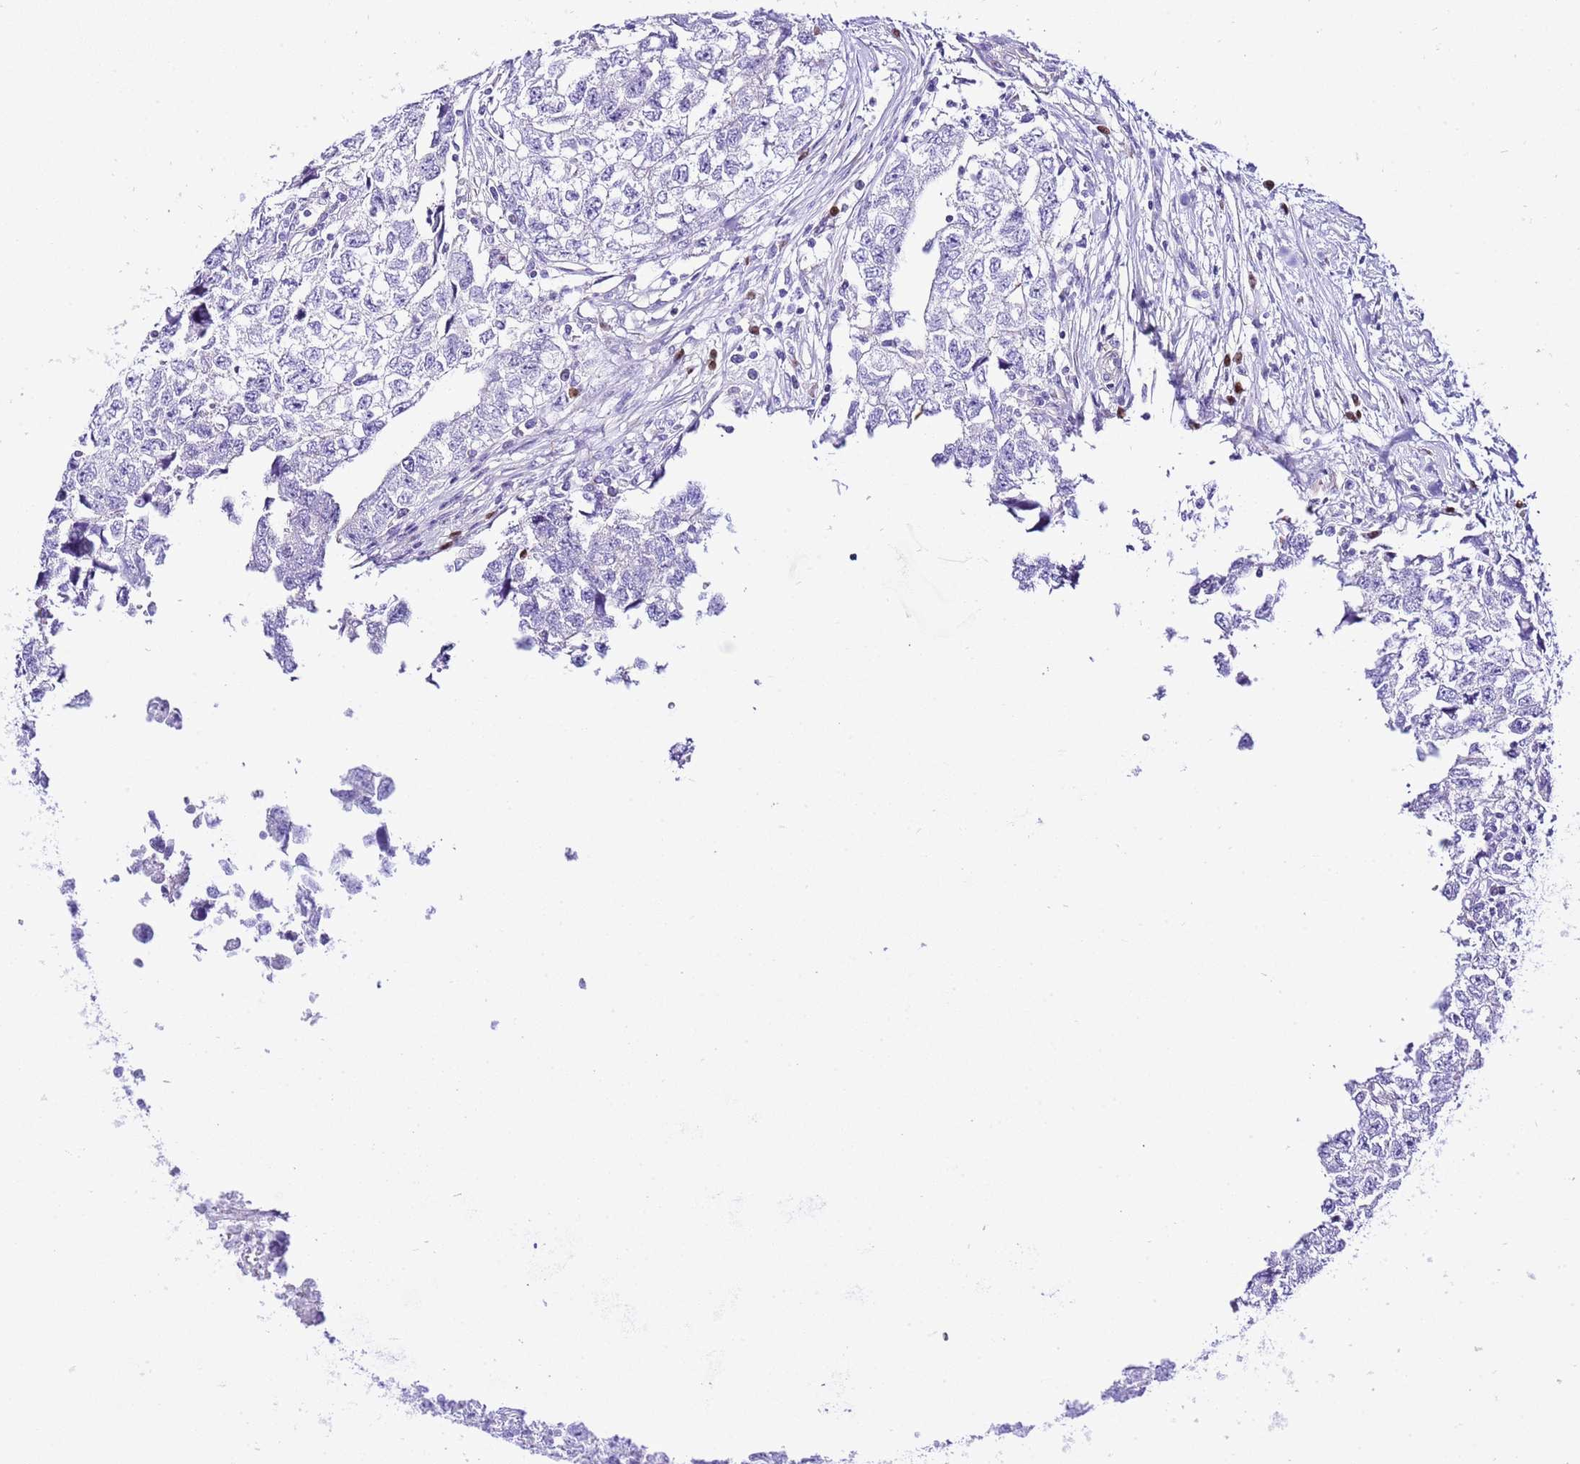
{"staining": {"intensity": "negative", "quantity": "none", "location": "none"}, "tissue": "testis cancer", "cell_type": "Tumor cells", "image_type": "cancer", "snomed": [{"axis": "morphology", "description": "Carcinoma, Embryonal, NOS"}, {"axis": "topography", "description": "Testis"}], "caption": "High power microscopy micrograph of an immunohistochemistry image of embryonal carcinoma (testis), revealing no significant expression in tumor cells.", "gene": "BHLHA15", "patient": {"sex": "male", "age": 22}}